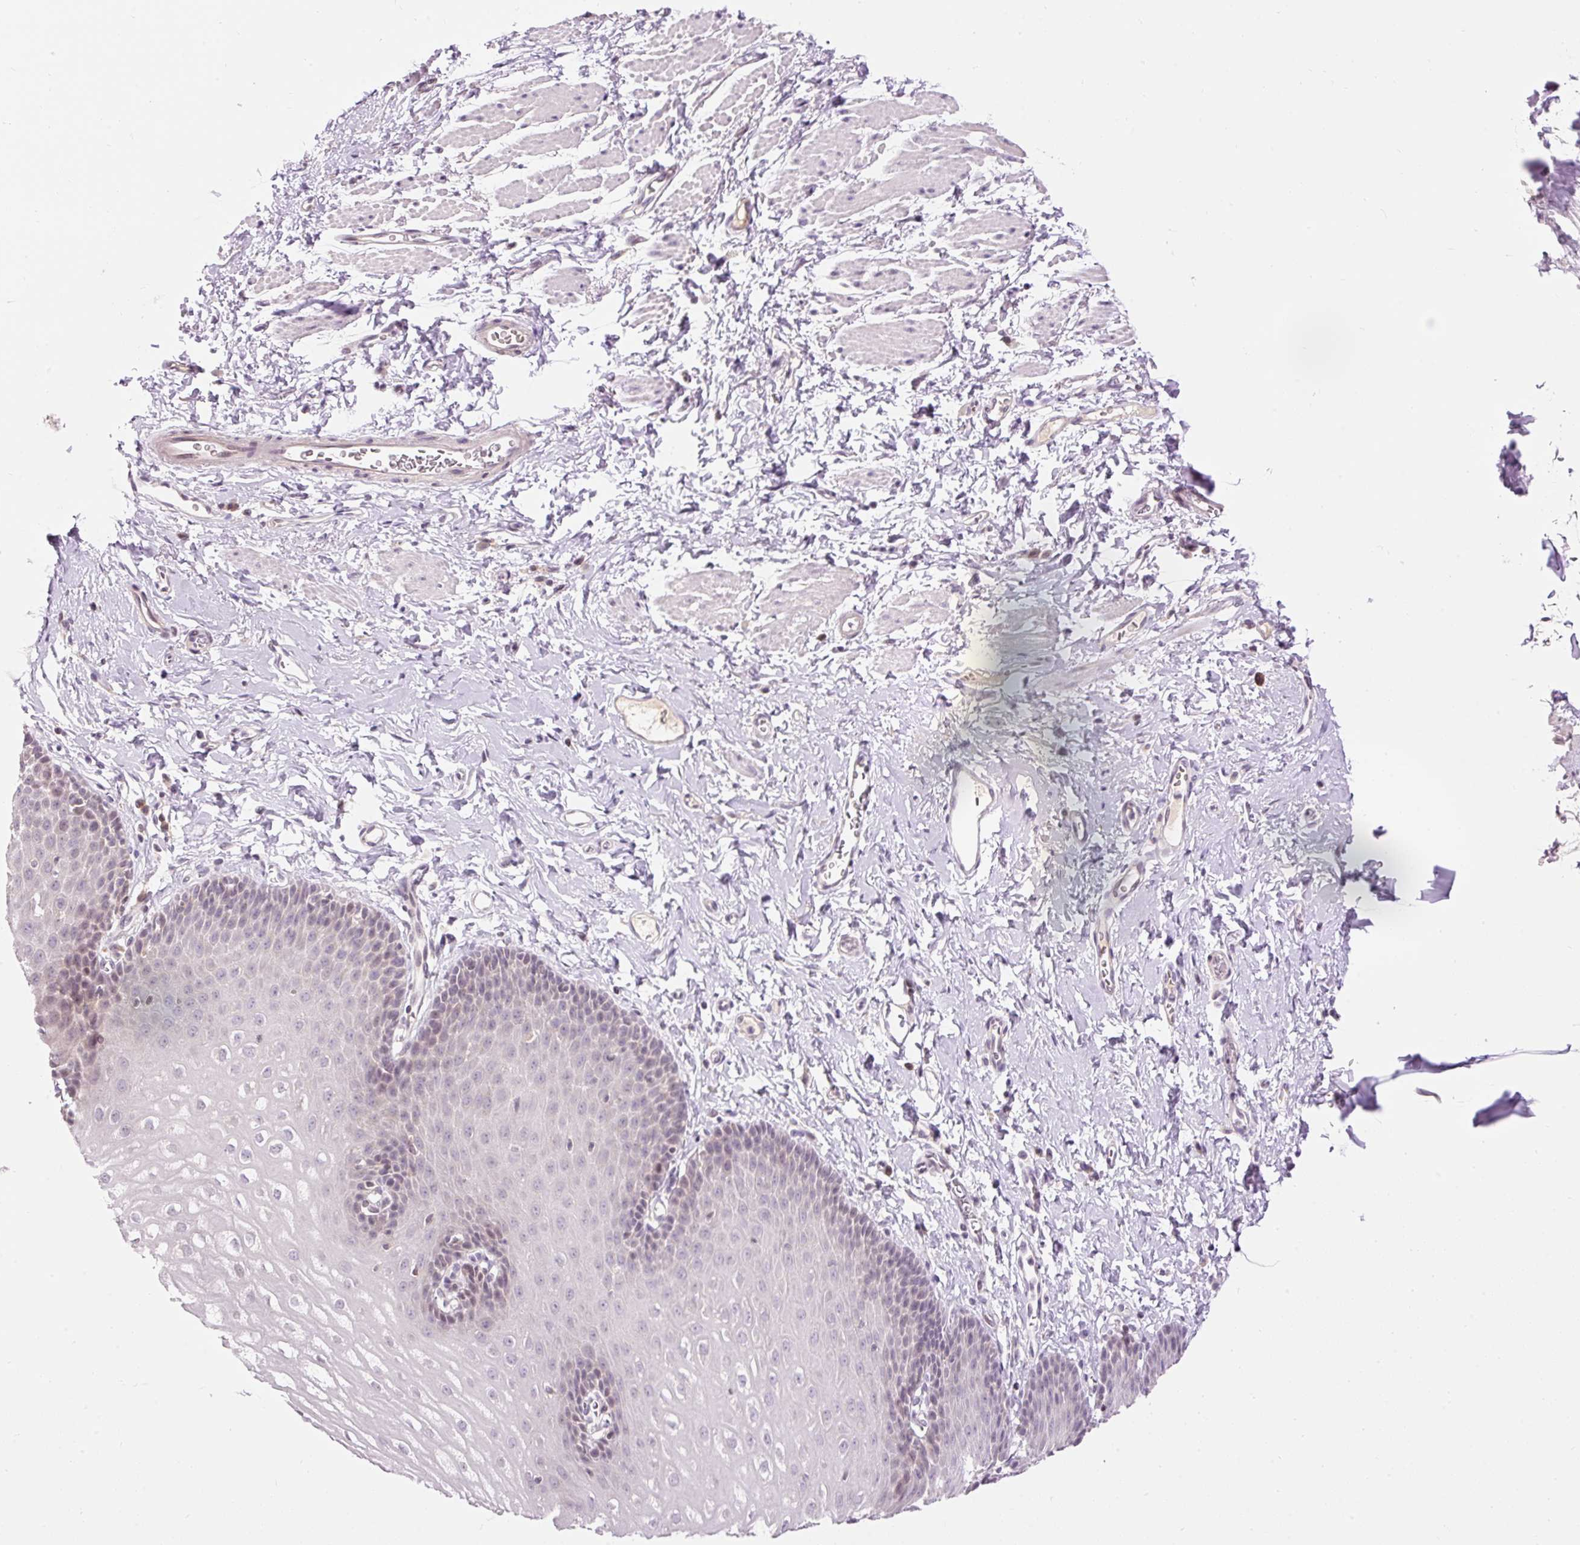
{"staining": {"intensity": "weak", "quantity": "25%-75%", "location": "nuclear"}, "tissue": "esophagus", "cell_type": "Squamous epithelial cells", "image_type": "normal", "snomed": [{"axis": "morphology", "description": "Normal tissue, NOS"}, {"axis": "topography", "description": "Esophagus"}], "caption": "The image demonstrates immunohistochemical staining of benign esophagus. There is weak nuclear expression is identified in about 25%-75% of squamous epithelial cells.", "gene": "ABHD11", "patient": {"sex": "male", "age": 70}}